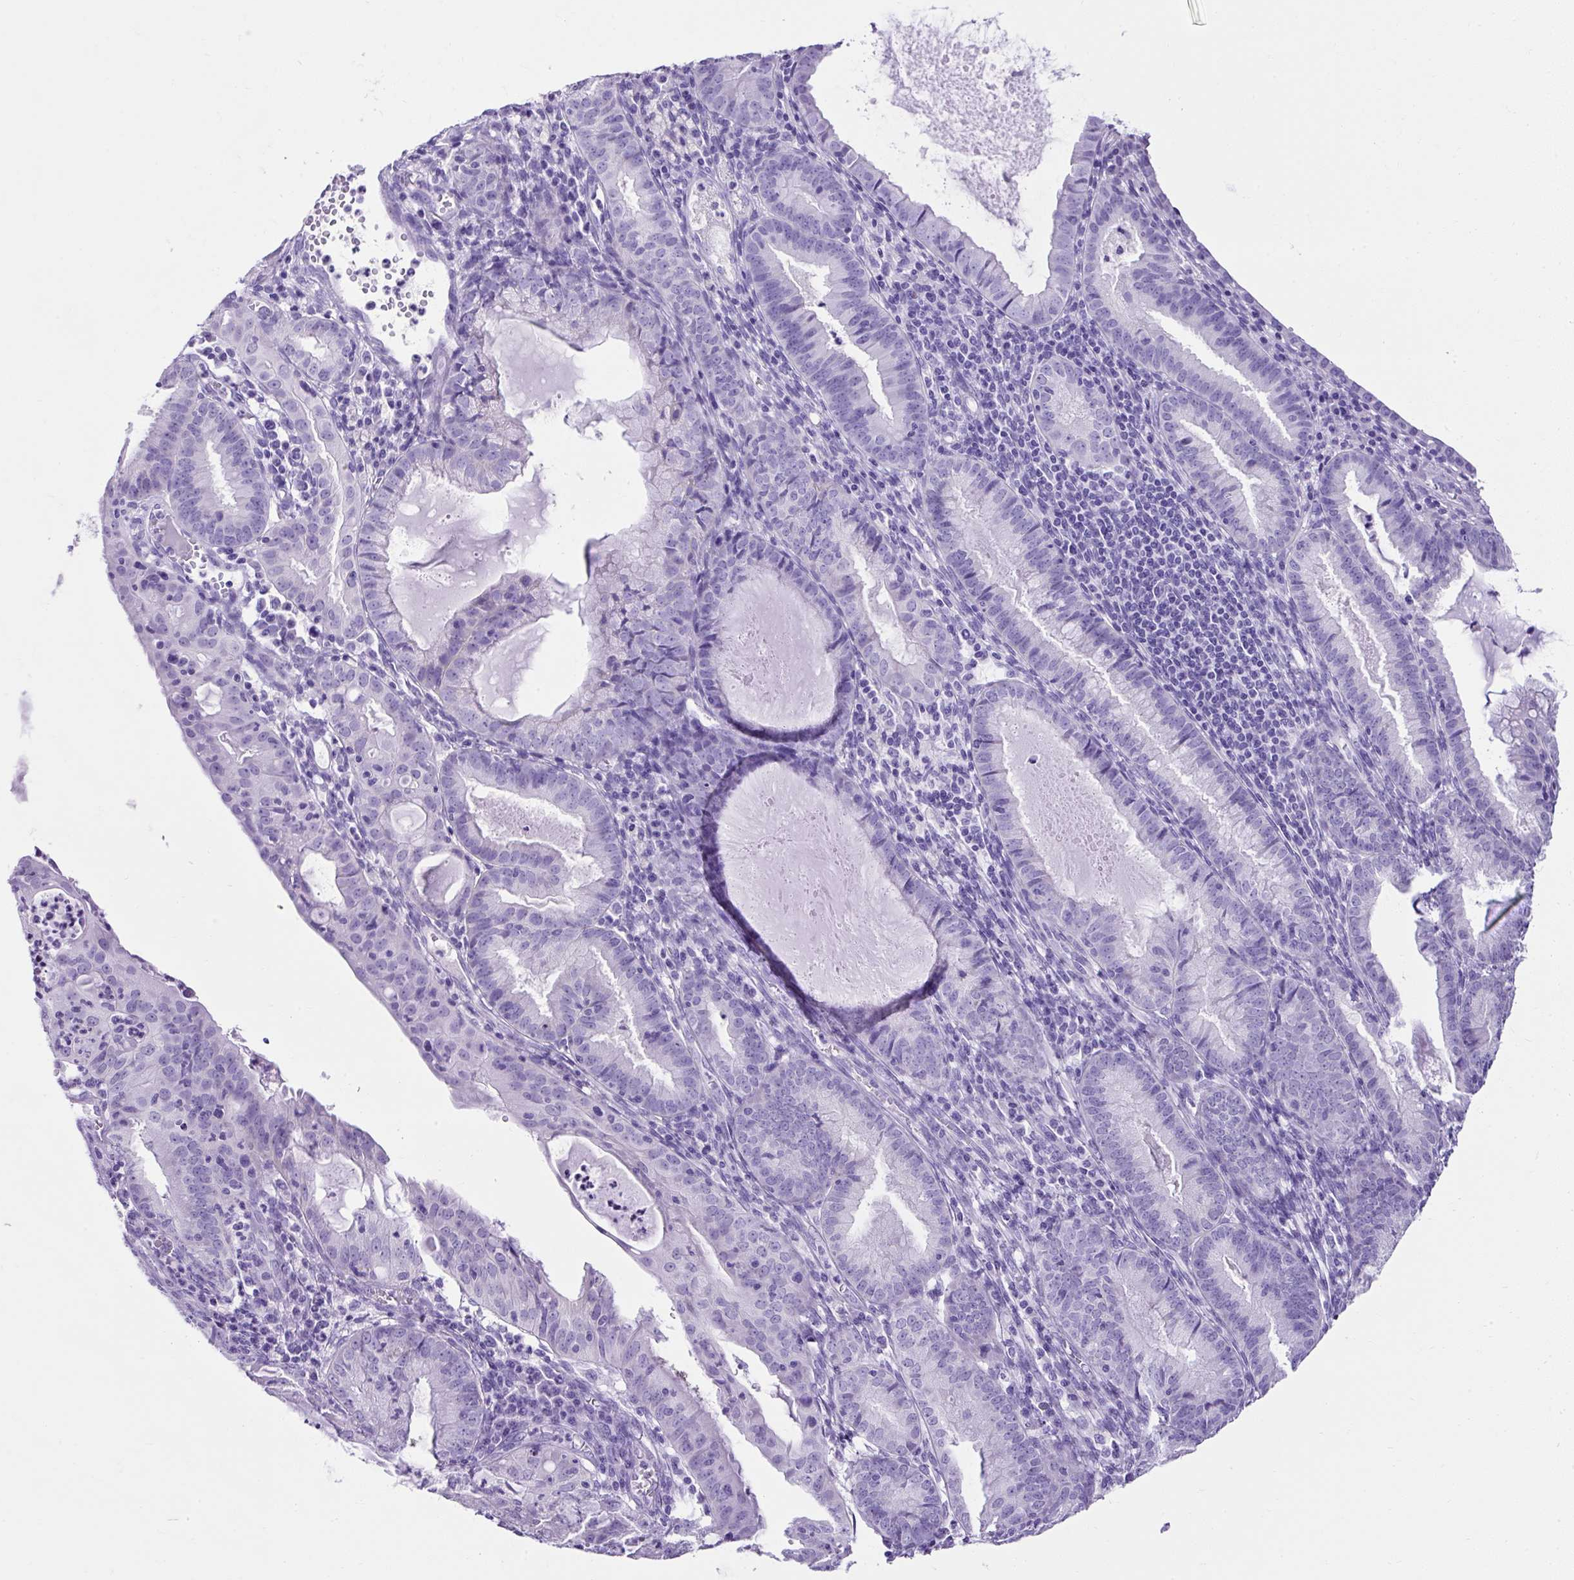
{"staining": {"intensity": "negative", "quantity": "none", "location": "none"}, "tissue": "endometrial cancer", "cell_type": "Tumor cells", "image_type": "cancer", "snomed": [{"axis": "morphology", "description": "Adenocarcinoma, NOS"}, {"axis": "topography", "description": "Endometrium"}], "caption": "DAB immunohistochemical staining of endometrial cancer demonstrates no significant staining in tumor cells. Nuclei are stained in blue.", "gene": "KRT12", "patient": {"sex": "female", "age": 60}}